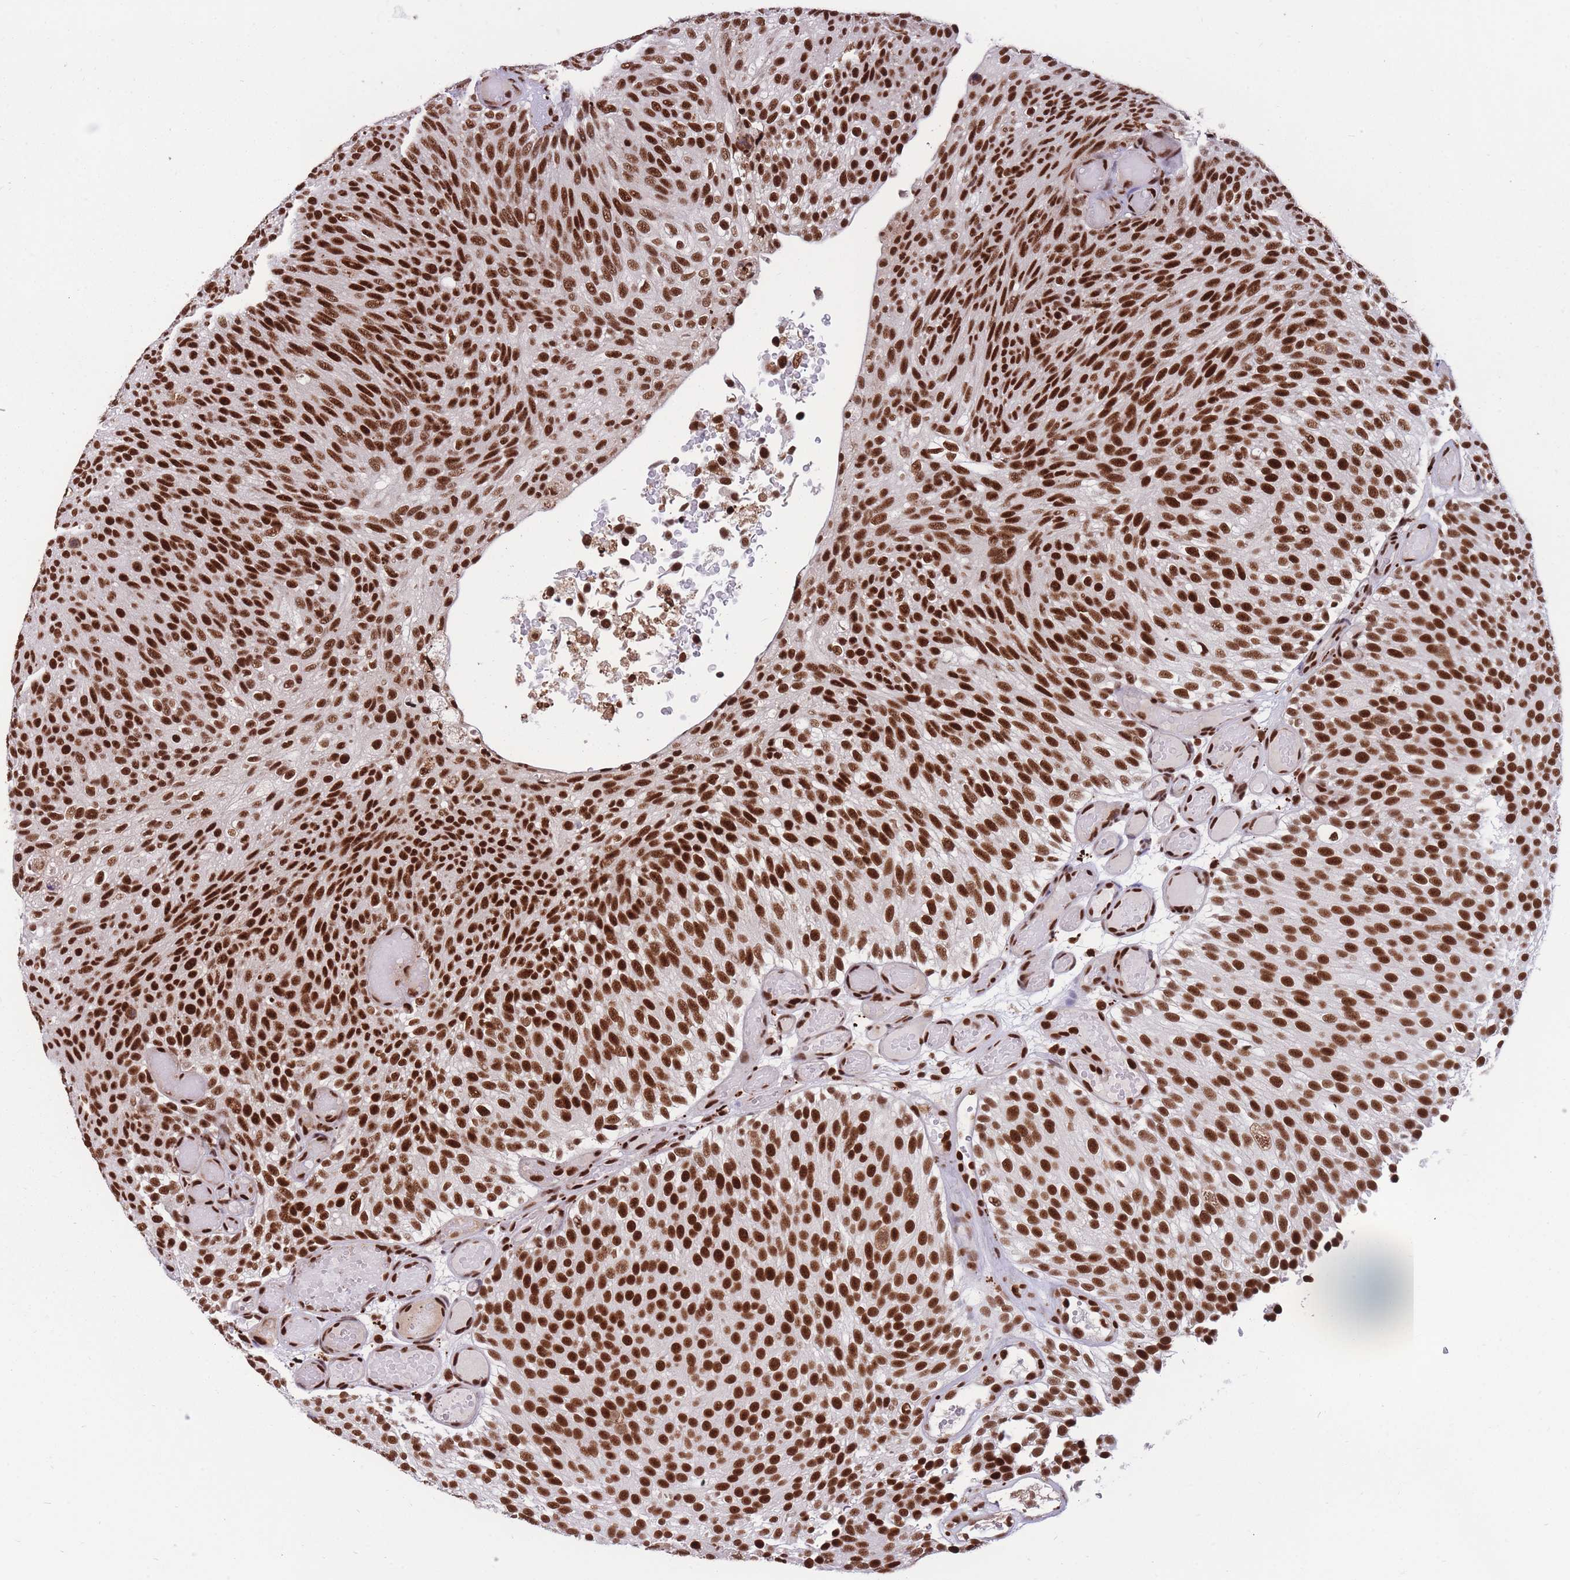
{"staining": {"intensity": "strong", "quantity": ">75%", "location": "nuclear"}, "tissue": "urothelial cancer", "cell_type": "Tumor cells", "image_type": "cancer", "snomed": [{"axis": "morphology", "description": "Urothelial carcinoma, Low grade"}, {"axis": "topography", "description": "Urinary bladder"}], "caption": "Strong nuclear protein staining is identified in about >75% of tumor cells in urothelial cancer.", "gene": "PRPF19", "patient": {"sex": "male", "age": 78}}